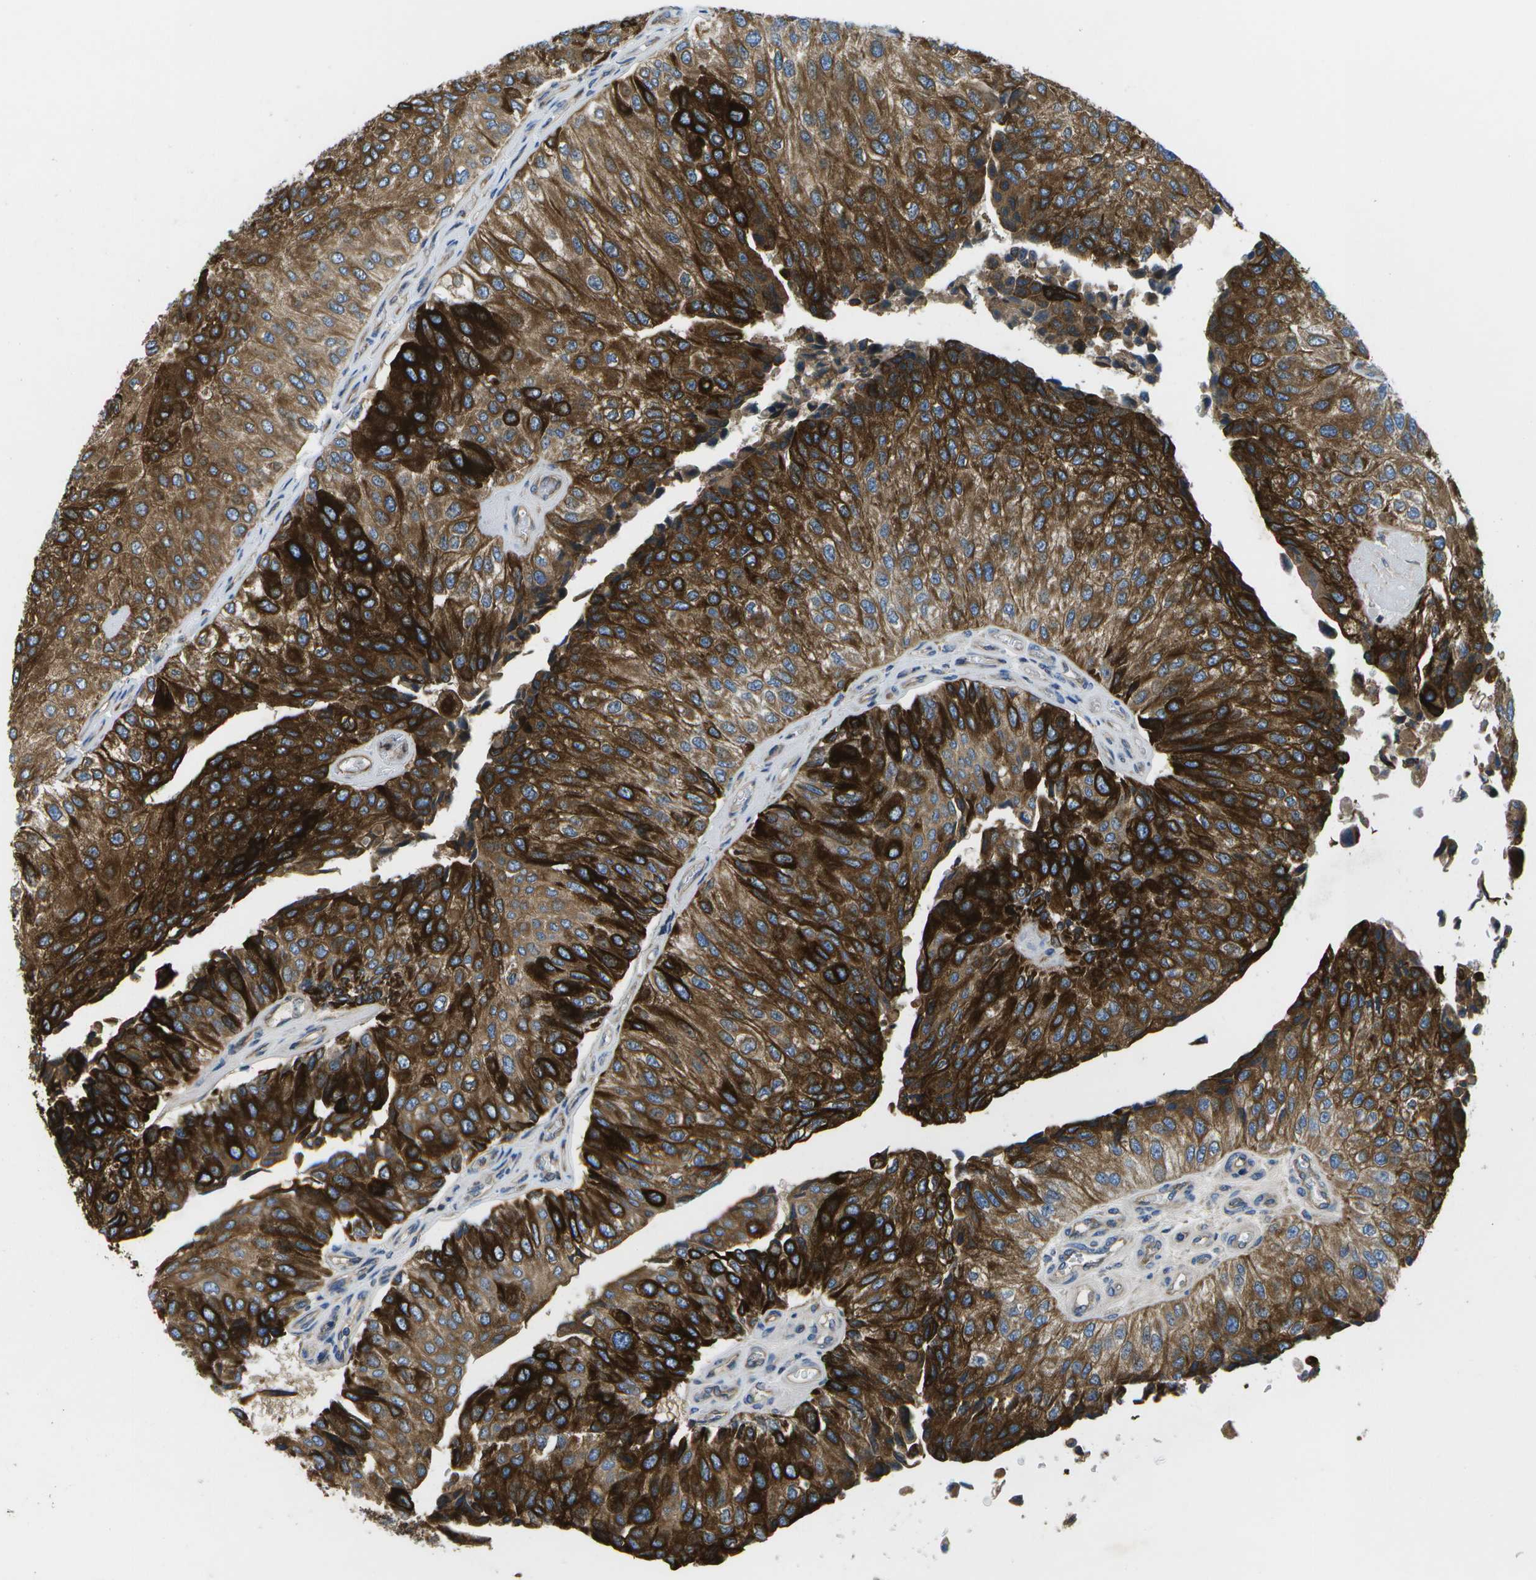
{"staining": {"intensity": "strong", "quantity": ">75%", "location": "cytoplasmic/membranous"}, "tissue": "urothelial cancer", "cell_type": "Tumor cells", "image_type": "cancer", "snomed": [{"axis": "morphology", "description": "Urothelial carcinoma, High grade"}, {"axis": "topography", "description": "Kidney"}, {"axis": "topography", "description": "Urinary bladder"}], "caption": "Urothelial cancer tissue reveals strong cytoplasmic/membranous positivity in about >75% of tumor cells", "gene": "GDF5", "patient": {"sex": "male", "age": 77}}